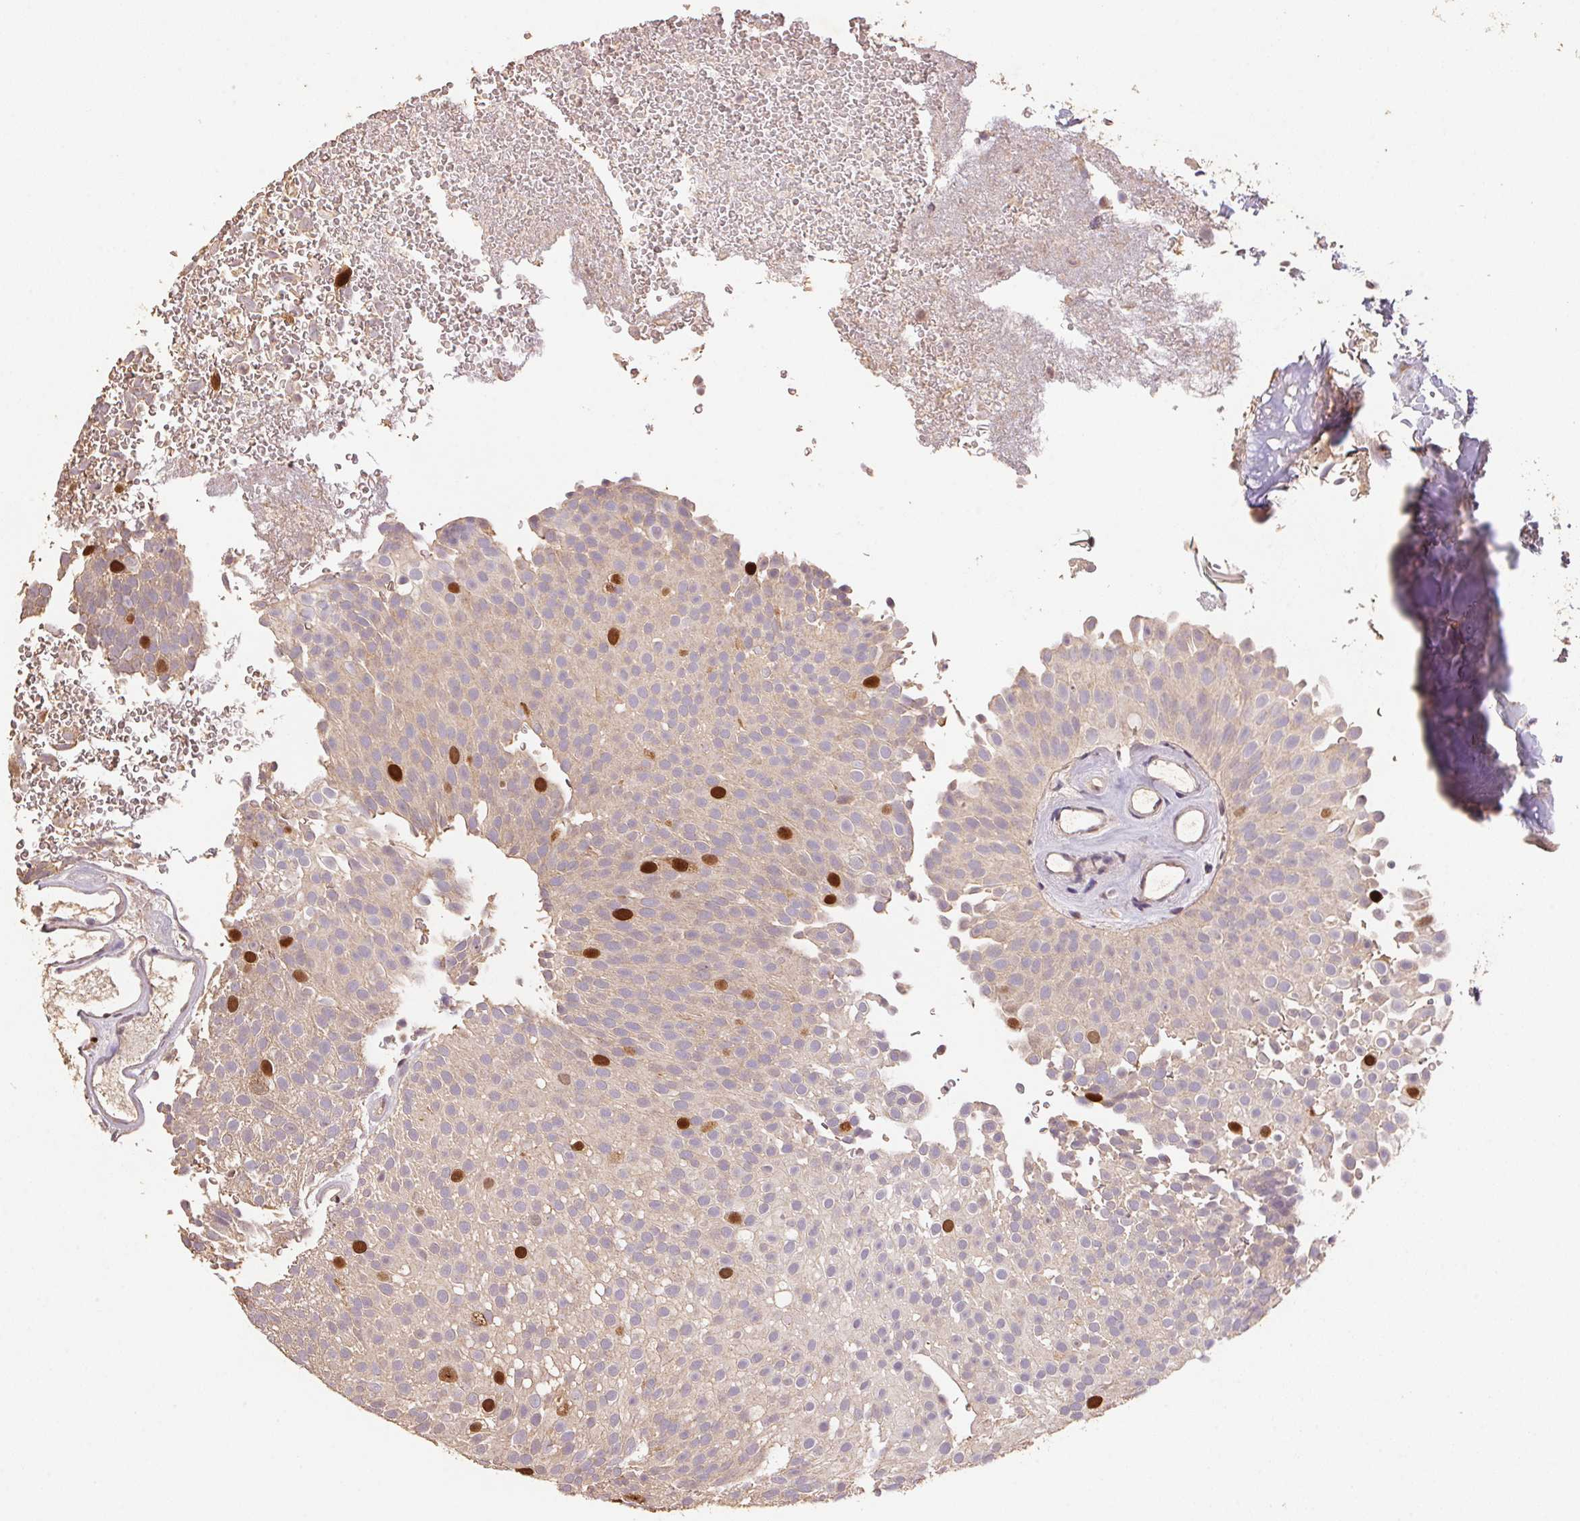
{"staining": {"intensity": "strong", "quantity": "<25%", "location": "nuclear"}, "tissue": "urothelial cancer", "cell_type": "Tumor cells", "image_type": "cancer", "snomed": [{"axis": "morphology", "description": "Urothelial carcinoma, Low grade"}, {"axis": "topography", "description": "Urinary bladder"}], "caption": "Tumor cells reveal medium levels of strong nuclear expression in about <25% of cells in urothelial cancer.", "gene": "CENPF", "patient": {"sex": "male", "age": 78}}